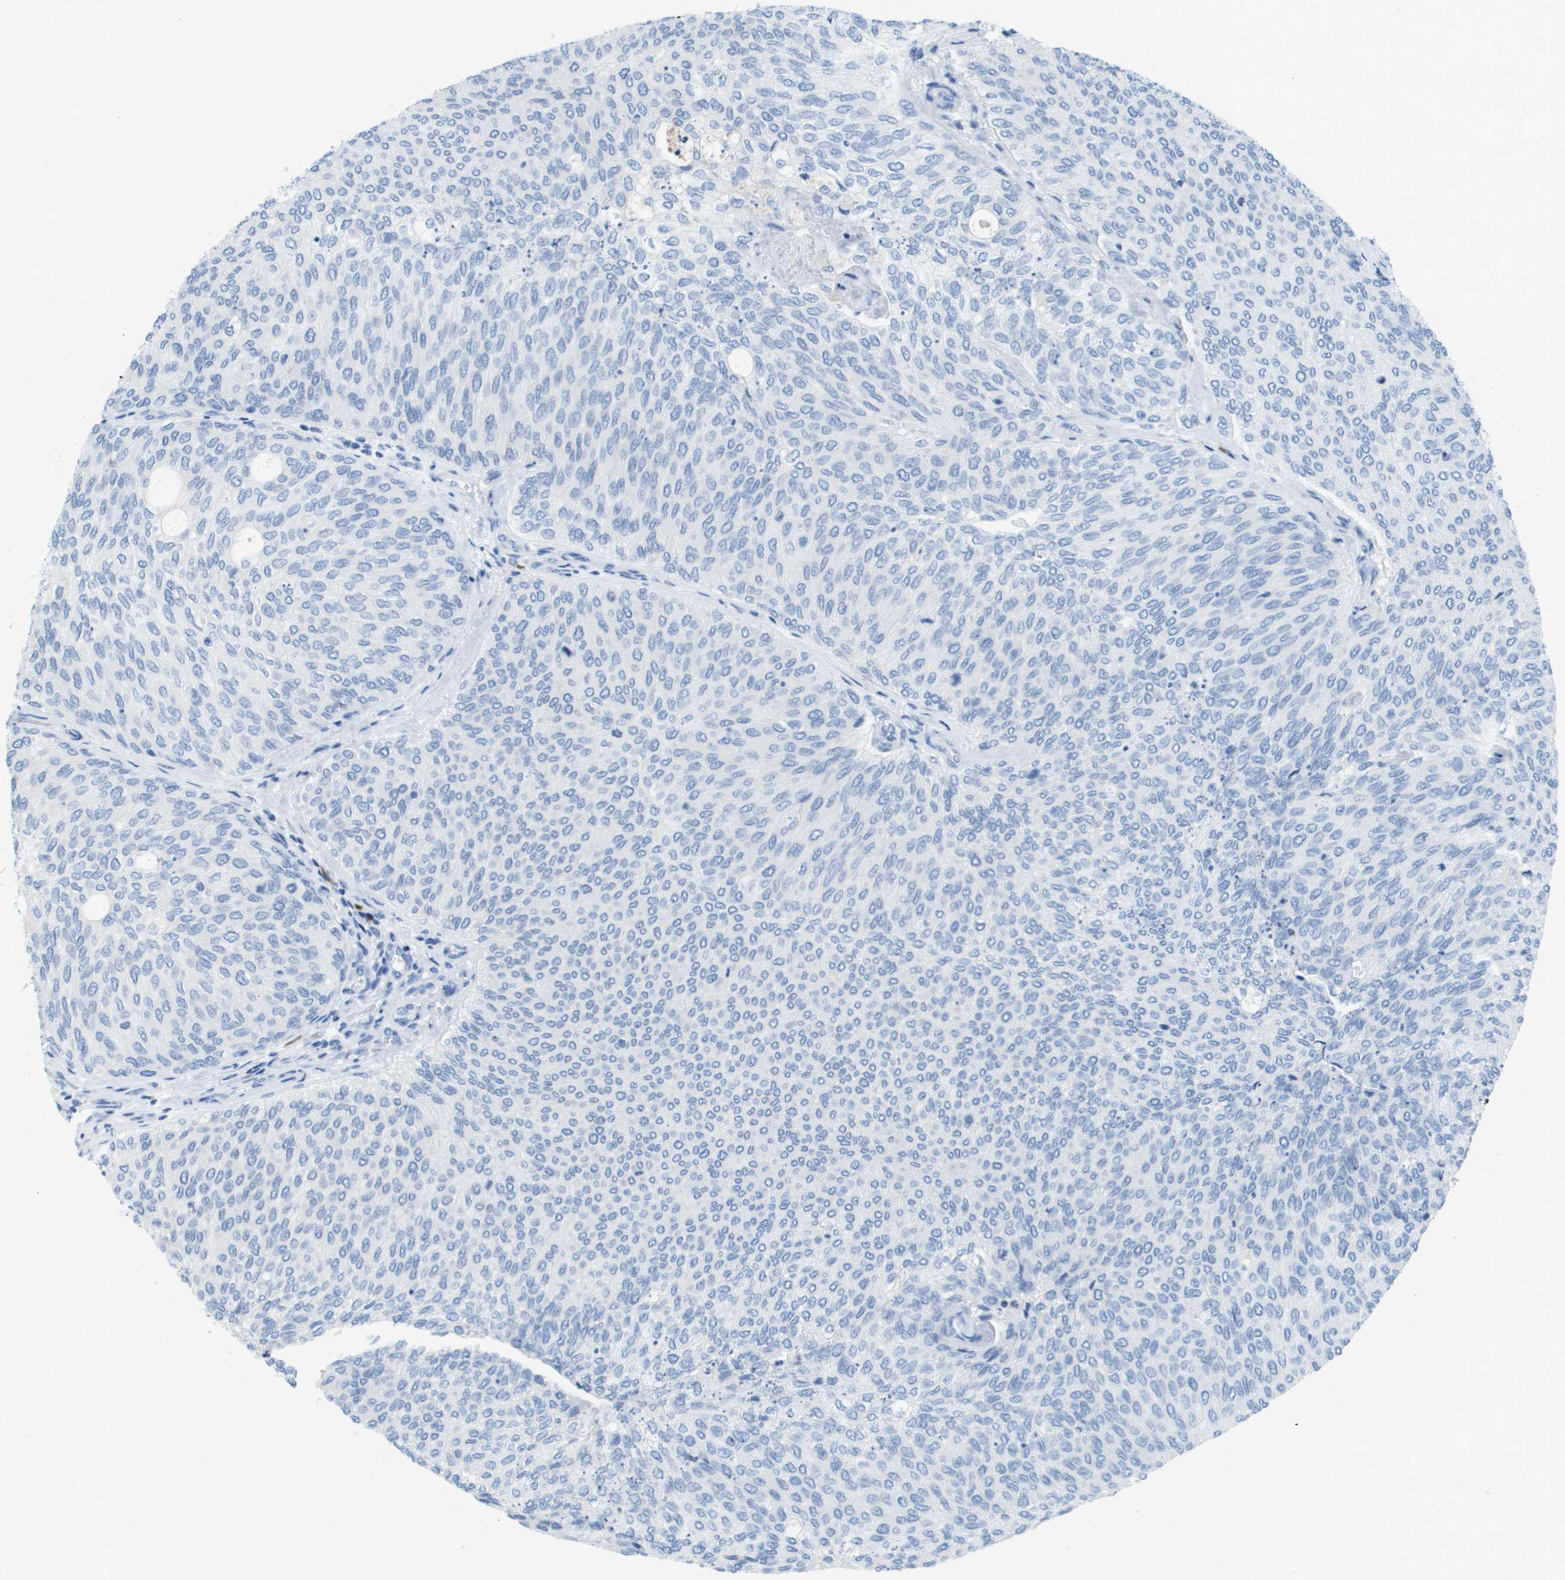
{"staining": {"intensity": "negative", "quantity": "none", "location": "none"}, "tissue": "urothelial cancer", "cell_type": "Tumor cells", "image_type": "cancer", "snomed": [{"axis": "morphology", "description": "Urothelial carcinoma, Low grade"}, {"axis": "topography", "description": "Urinary bladder"}], "caption": "Tumor cells are negative for protein expression in human low-grade urothelial carcinoma. (DAB (3,3'-diaminobenzidine) IHC, high magnification).", "gene": "GPR18", "patient": {"sex": "female", "age": 79}}